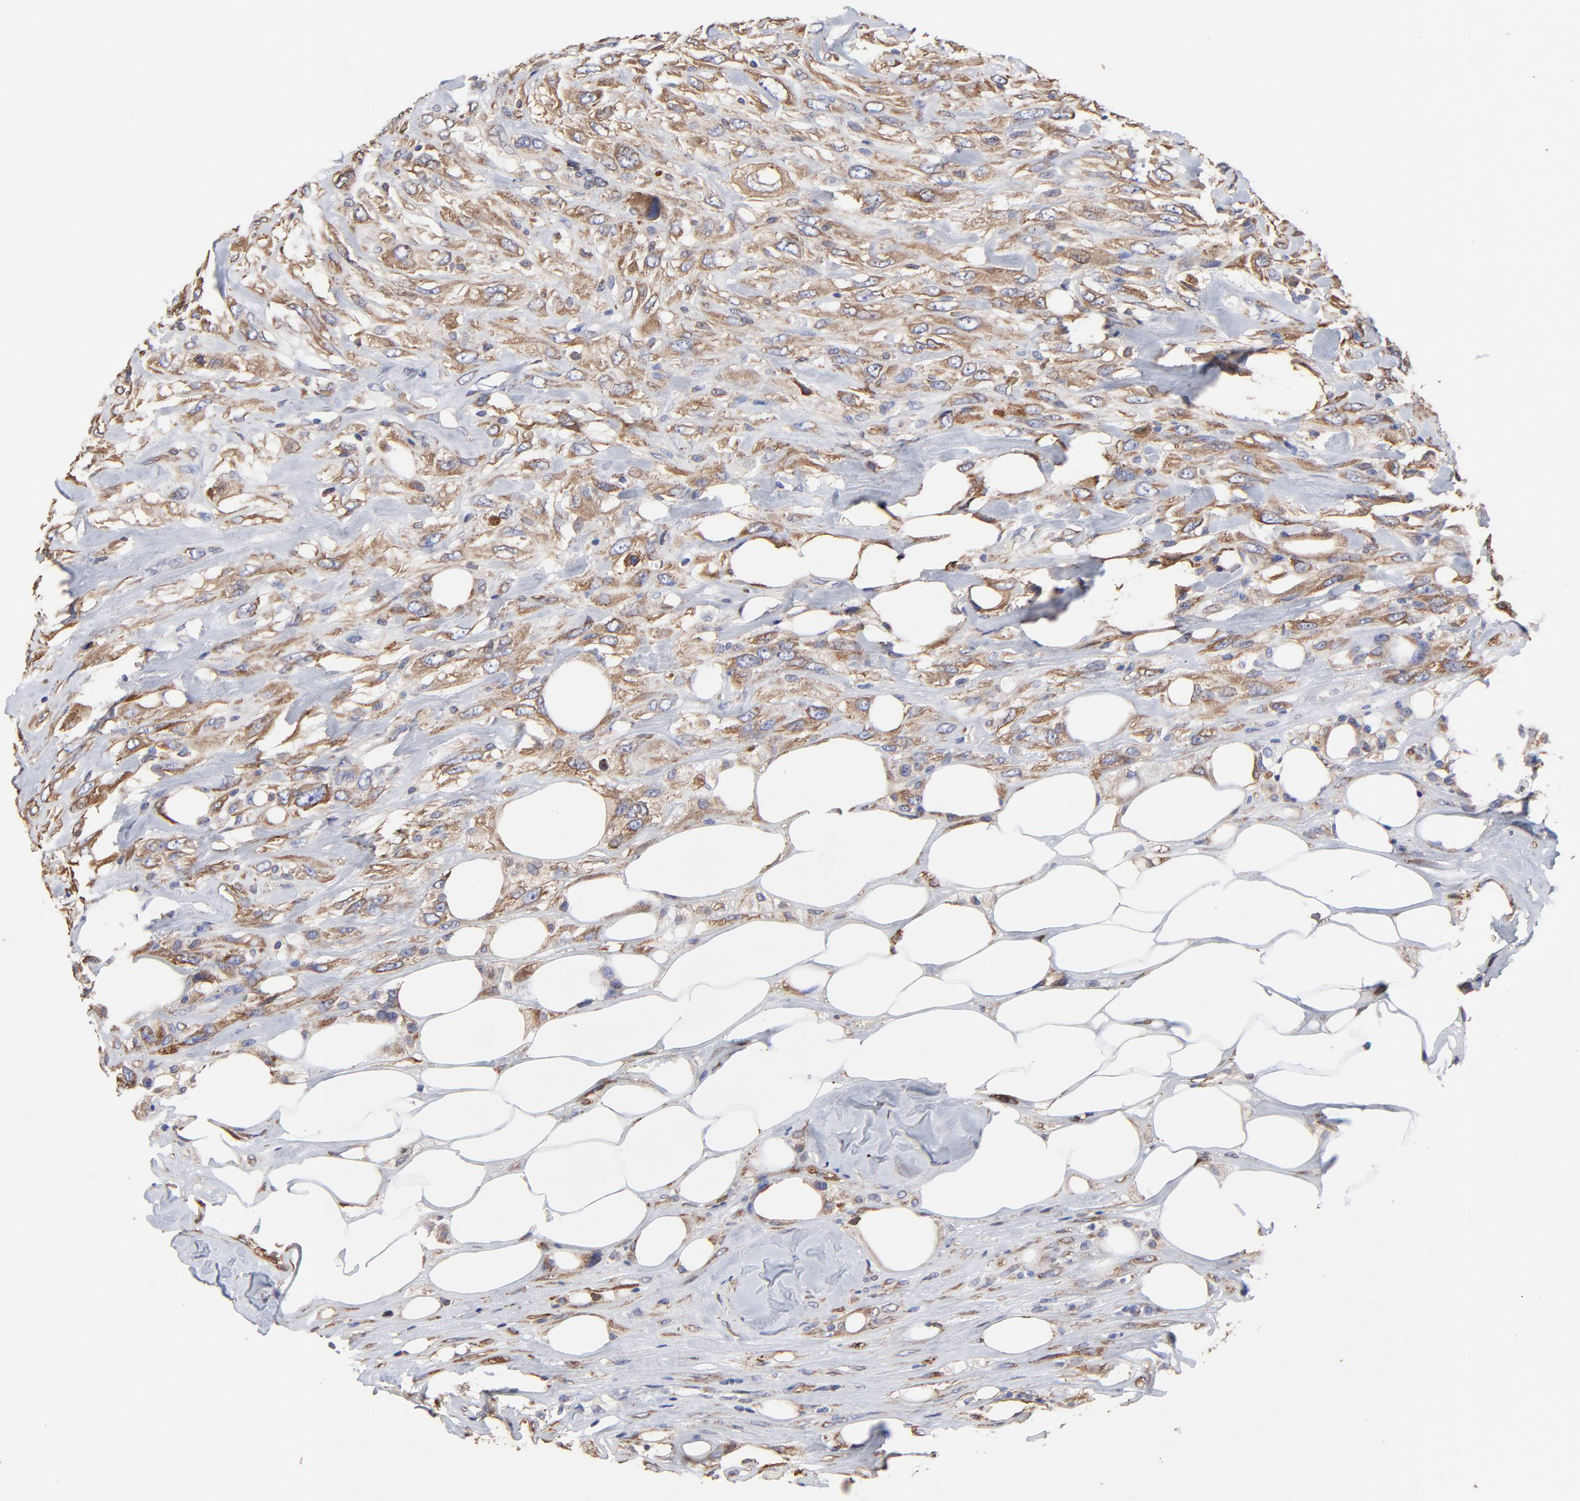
{"staining": {"intensity": "weak", "quantity": ">75%", "location": "cytoplasmic/membranous"}, "tissue": "breast cancer", "cell_type": "Tumor cells", "image_type": "cancer", "snomed": [{"axis": "morphology", "description": "Neoplasm, malignant, NOS"}, {"axis": "topography", "description": "Breast"}], "caption": "Protein staining of breast cancer tissue displays weak cytoplasmic/membranous staining in about >75% of tumor cells. Nuclei are stained in blue.", "gene": "LMAN1", "patient": {"sex": "female", "age": 50}}